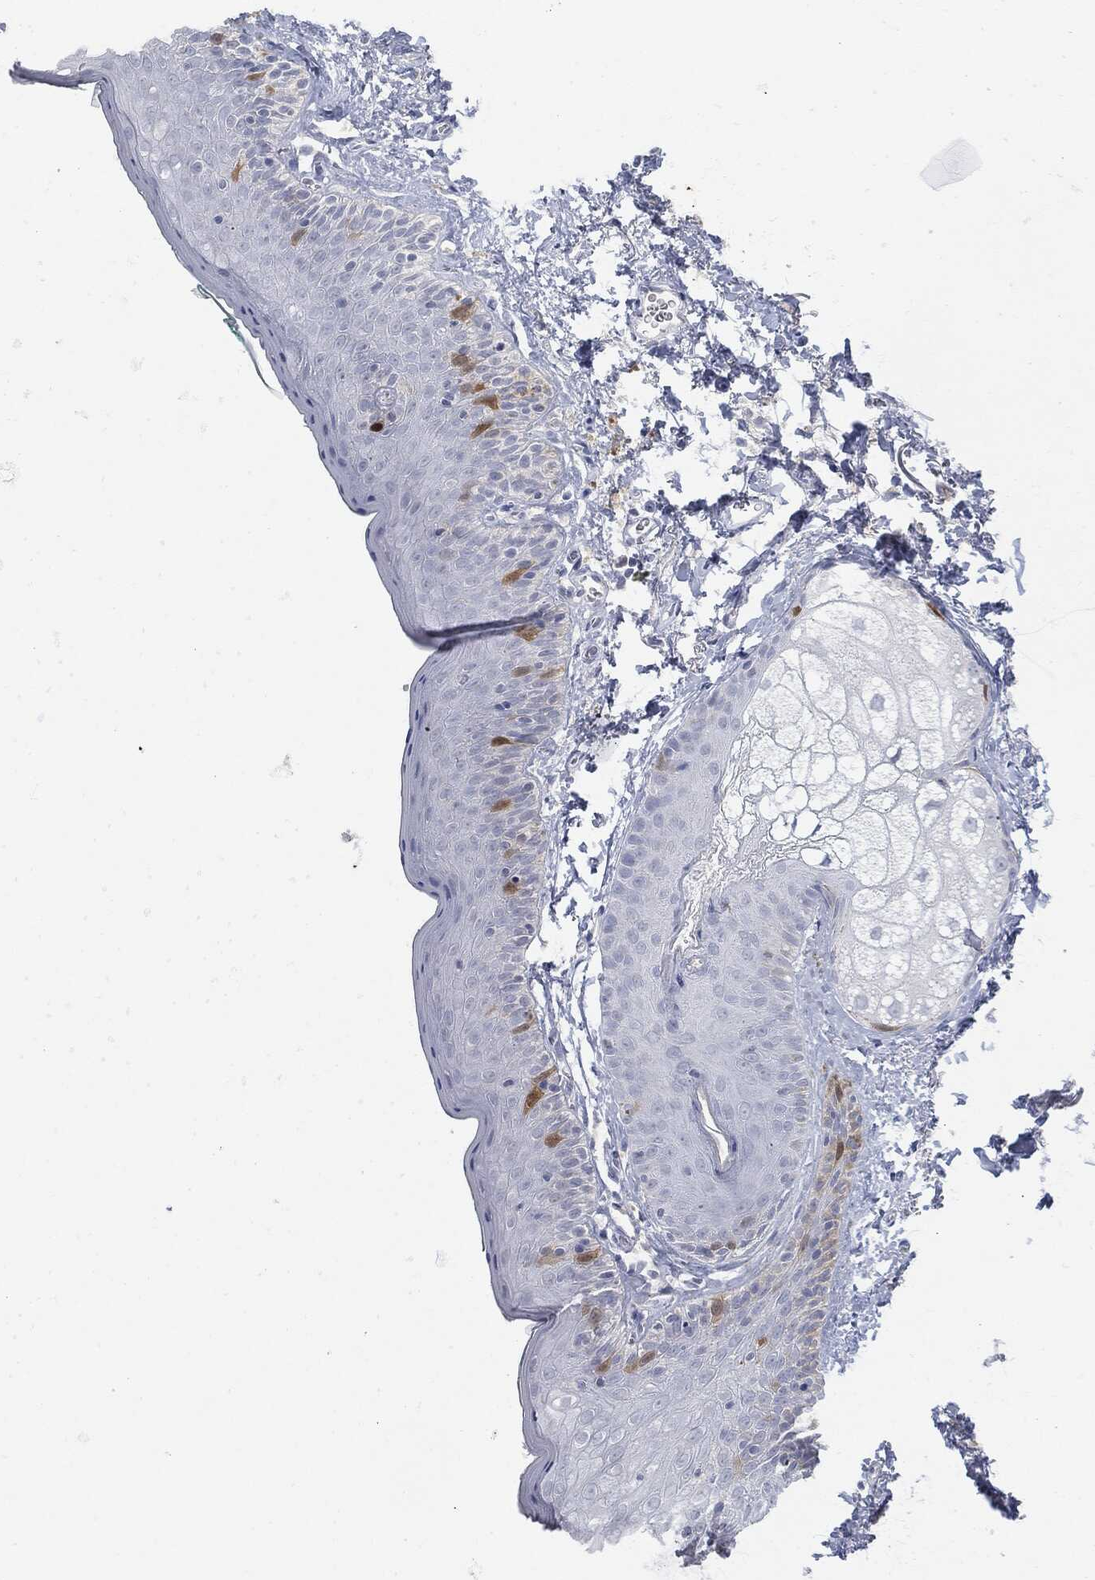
{"staining": {"intensity": "moderate", "quantity": "<25%", "location": "cytoplasmic/membranous"}, "tissue": "vagina", "cell_type": "Squamous epithelial cells", "image_type": "normal", "snomed": [{"axis": "morphology", "description": "Normal tissue, NOS"}, {"axis": "topography", "description": "Vagina"}], "caption": "High-power microscopy captured an immunohistochemistry micrograph of benign vagina, revealing moderate cytoplasmic/membranous expression in about <25% of squamous epithelial cells. (brown staining indicates protein expression, while blue staining denotes nuclei).", "gene": "UBE2C", "patient": {"sex": "female", "age": 66}}